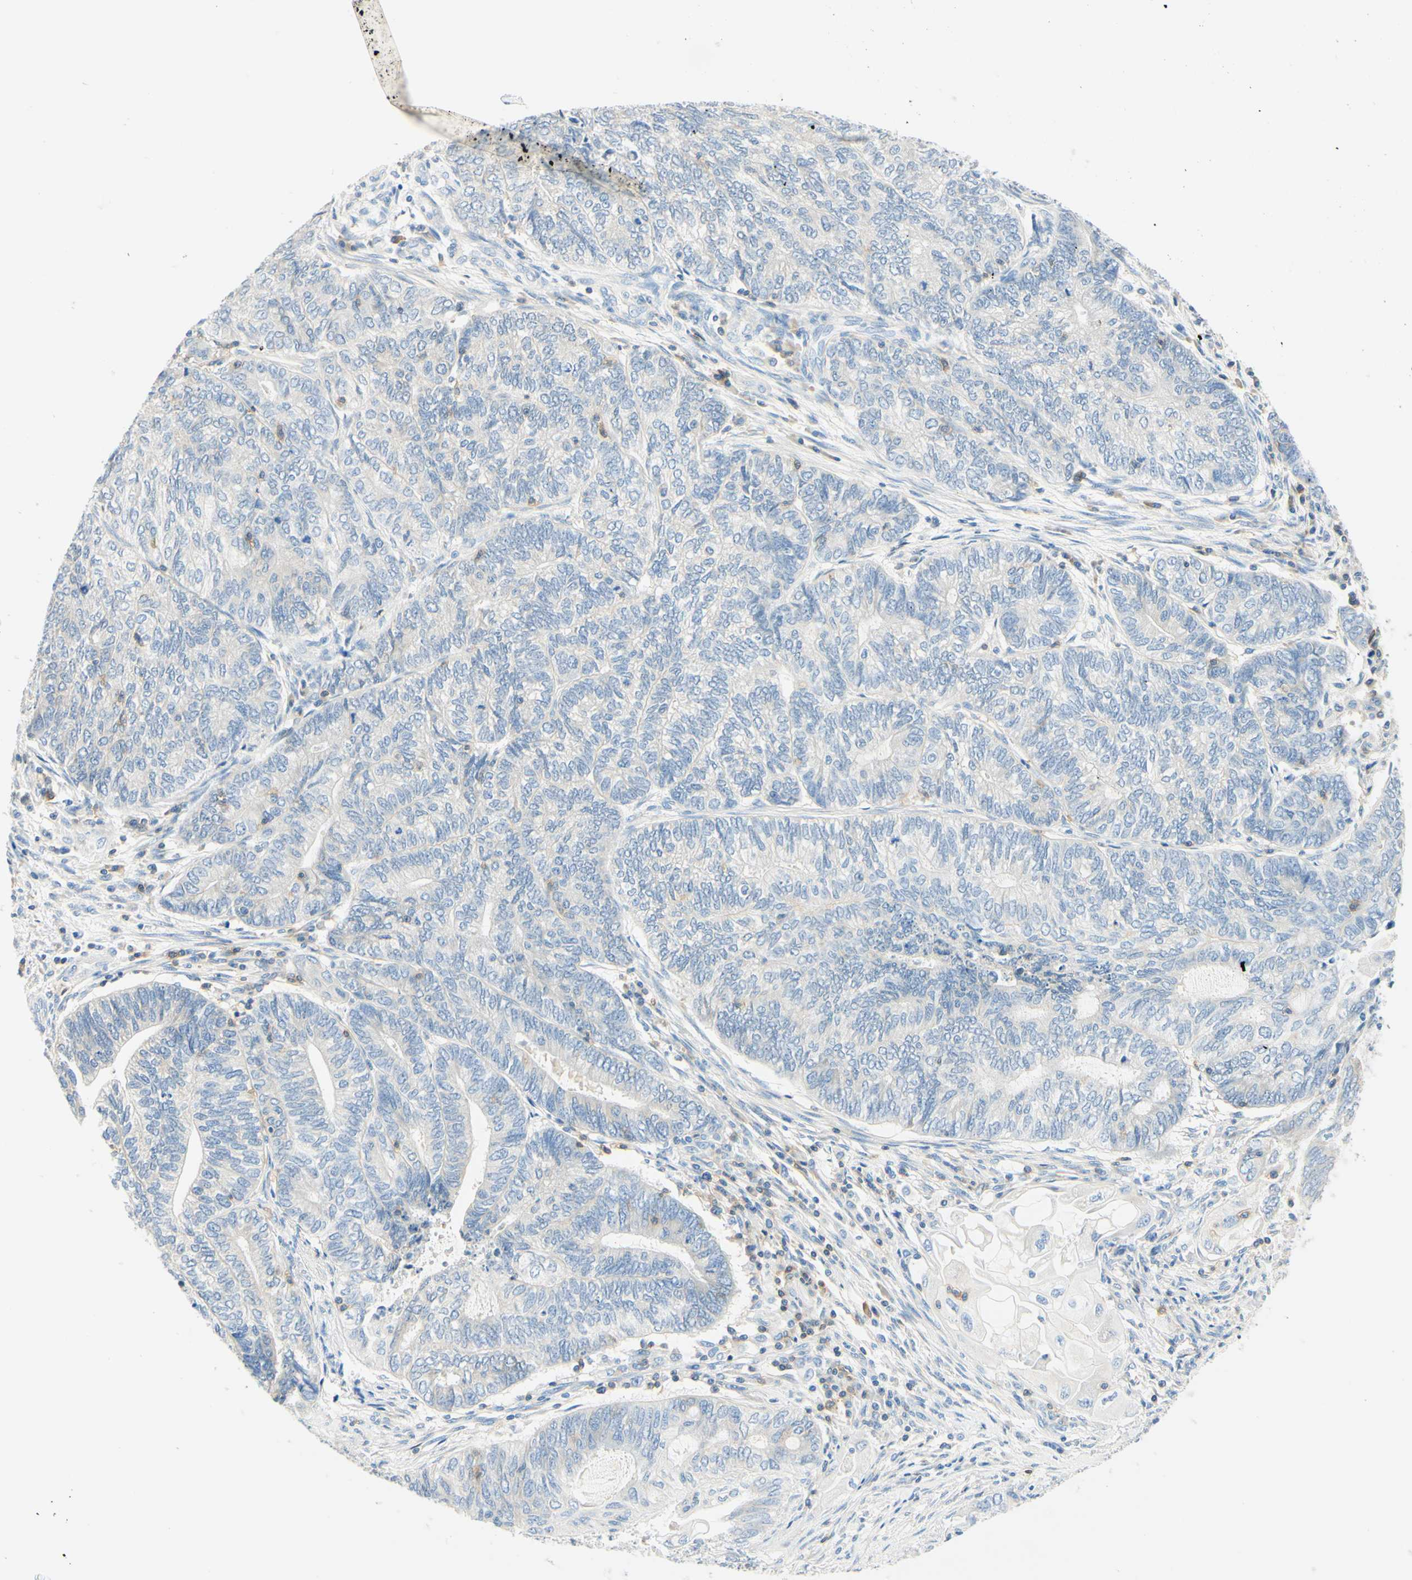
{"staining": {"intensity": "negative", "quantity": "none", "location": "none"}, "tissue": "endometrial cancer", "cell_type": "Tumor cells", "image_type": "cancer", "snomed": [{"axis": "morphology", "description": "Adenocarcinoma, NOS"}, {"axis": "topography", "description": "Uterus"}, {"axis": "topography", "description": "Endometrium"}], "caption": "Histopathology image shows no protein positivity in tumor cells of endometrial cancer (adenocarcinoma) tissue.", "gene": "LAT", "patient": {"sex": "female", "age": 70}}